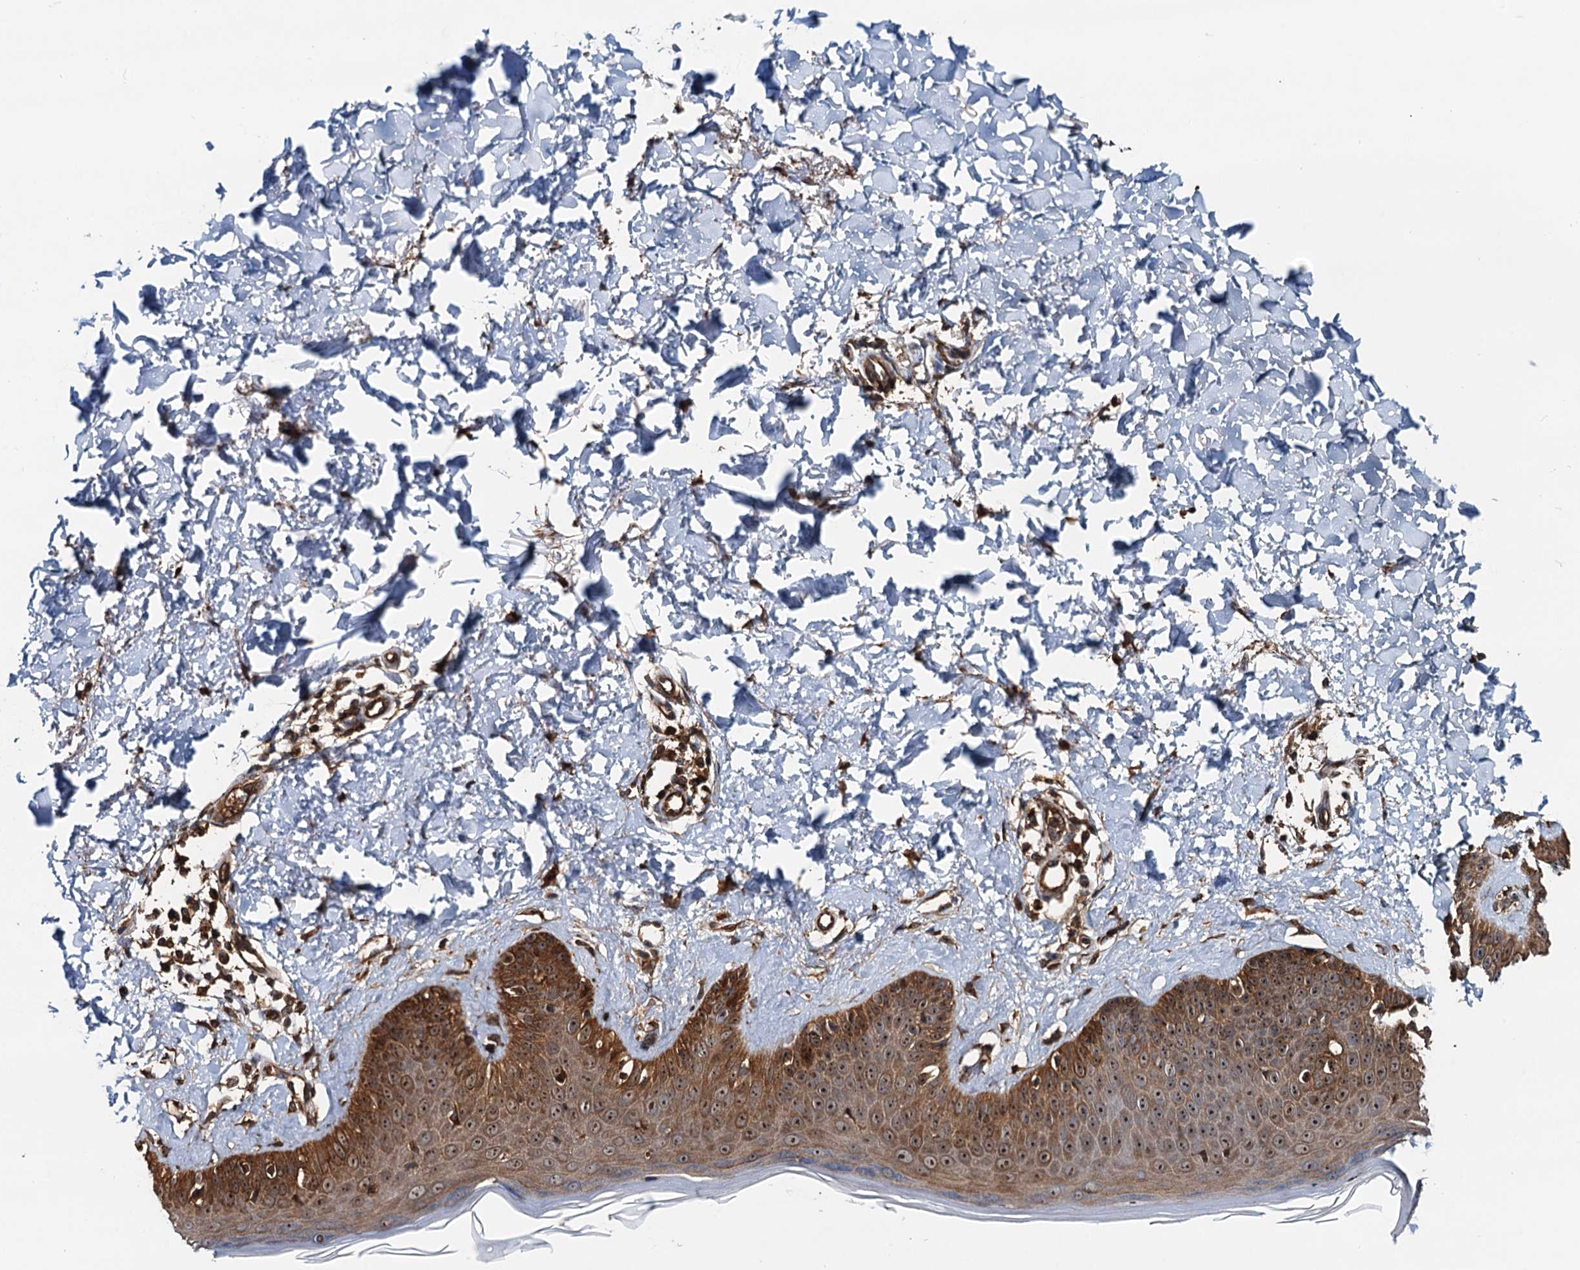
{"staining": {"intensity": "strong", "quantity": ">75%", "location": "cytoplasmic/membranous"}, "tissue": "skin", "cell_type": "Fibroblasts", "image_type": "normal", "snomed": [{"axis": "morphology", "description": "Normal tissue, NOS"}, {"axis": "topography", "description": "Skin"}], "caption": "Immunohistochemistry micrograph of unremarkable skin: human skin stained using immunohistochemistry (IHC) reveals high levels of strong protein expression localized specifically in the cytoplasmic/membranous of fibroblasts, appearing as a cytoplasmic/membranous brown color.", "gene": "USP6NL", "patient": {"sex": "male", "age": 52}}